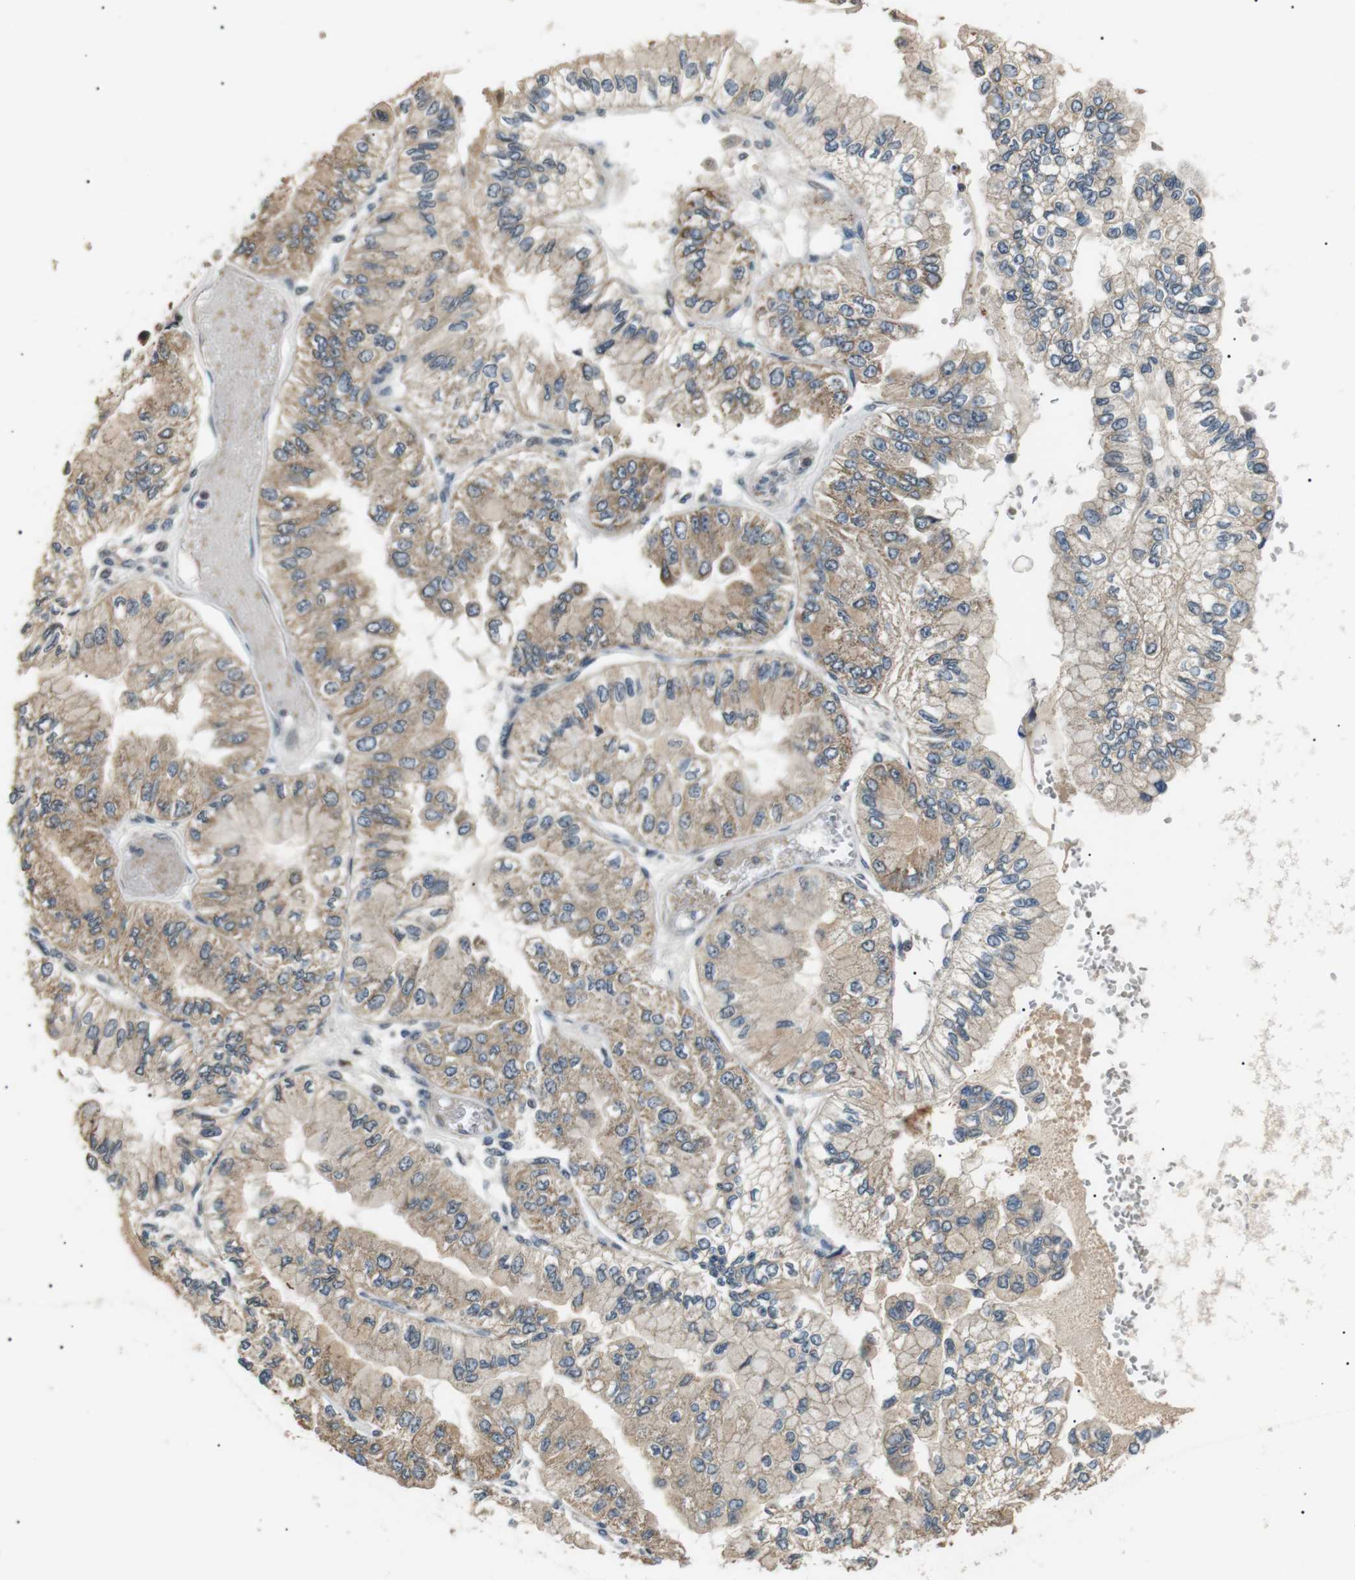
{"staining": {"intensity": "weak", "quantity": ">75%", "location": "cytoplasmic/membranous"}, "tissue": "liver cancer", "cell_type": "Tumor cells", "image_type": "cancer", "snomed": [{"axis": "morphology", "description": "Cholangiocarcinoma"}, {"axis": "topography", "description": "Liver"}], "caption": "A brown stain labels weak cytoplasmic/membranous expression of a protein in human liver cancer tumor cells.", "gene": "HSPA13", "patient": {"sex": "female", "age": 79}}